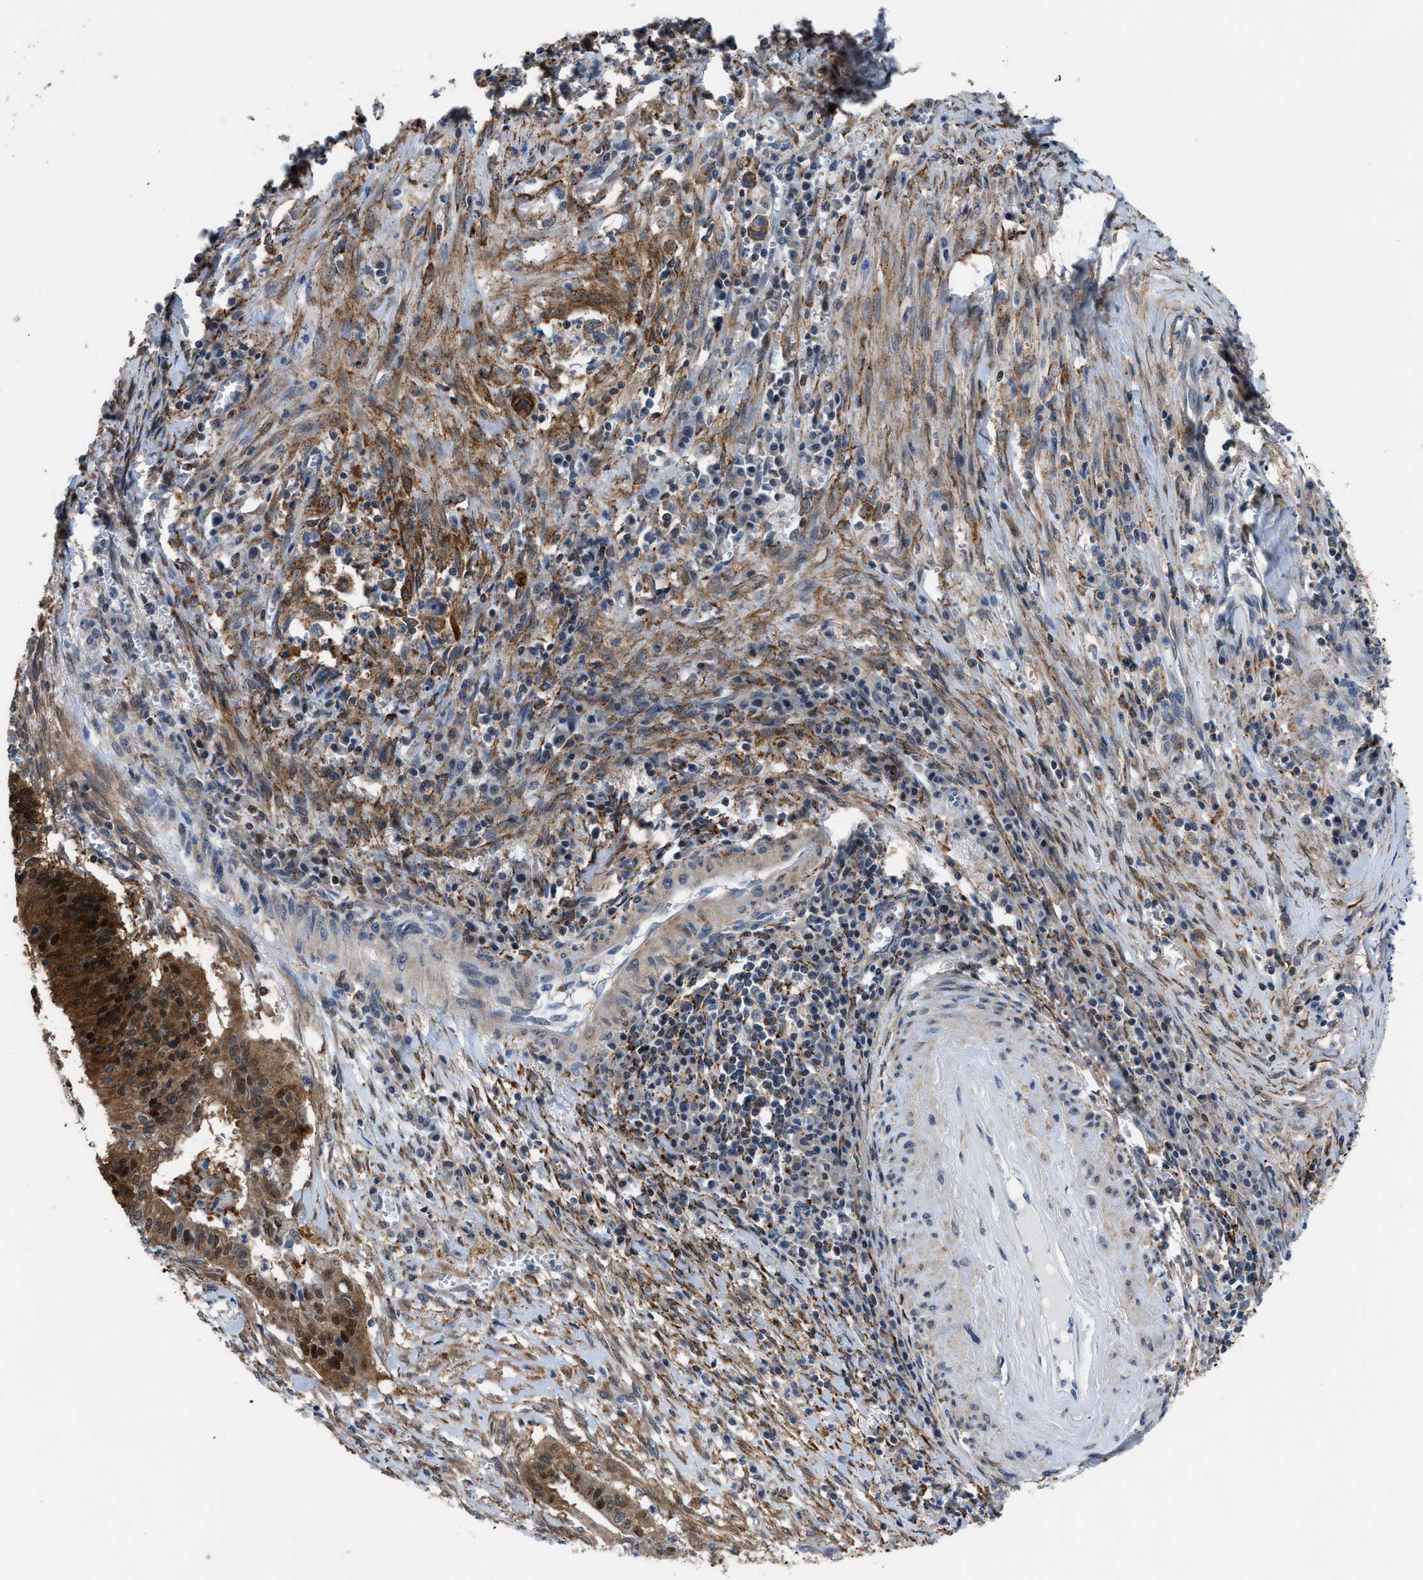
{"staining": {"intensity": "strong", "quantity": "25%-75%", "location": "cytoplasmic/membranous,nuclear"}, "tissue": "cervical cancer", "cell_type": "Tumor cells", "image_type": "cancer", "snomed": [{"axis": "morphology", "description": "Adenocarcinoma, NOS"}, {"axis": "topography", "description": "Cervix"}], "caption": "Protein staining by IHC demonstrates strong cytoplasmic/membranous and nuclear staining in approximately 25%-75% of tumor cells in cervical cancer.", "gene": "TMEM45B", "patient": {"sex": "female", "age": 44}}